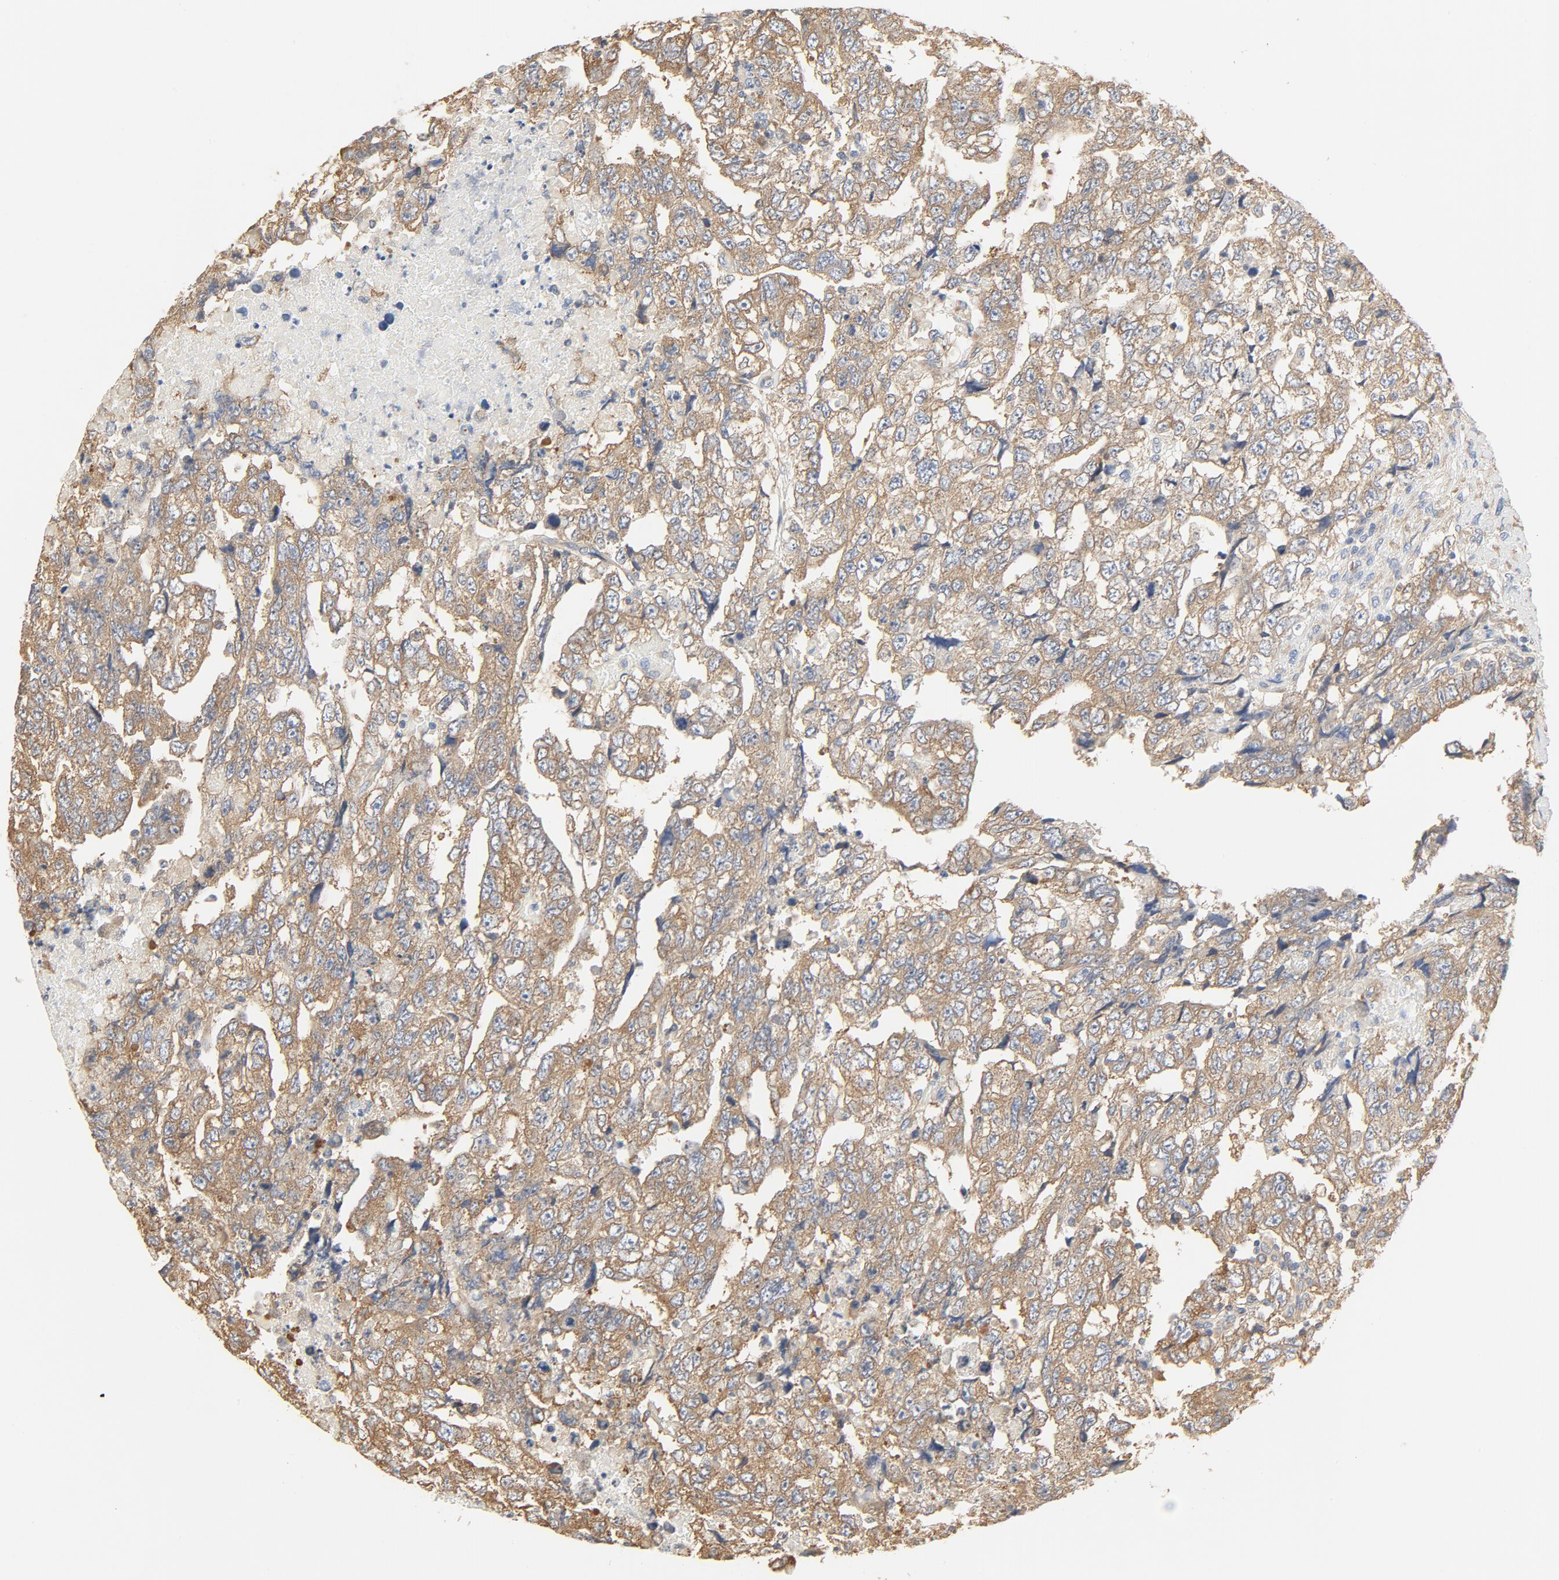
{"staining": {"intensity": "moderate", "quantity": ">75%", "location": "cytoplasmic/membranous"}, "tissue": "testis cancer", "cell_type": "Tumor cells", "image_type": "cancer", "snomed": [{"axis": "morphology", "description": "Carcinoma, Embryonal, NOS"}, {"axis": "topography", "description": "Testis"}], "caption": "Brown immunohistochemical staining in human testis embryonal carcinoma displays moderate cytoplasmic/membranous positivity in about >75% of tumor cells.", "gene": "RPS6", "patient": {"sex": "male", "age": 36}}